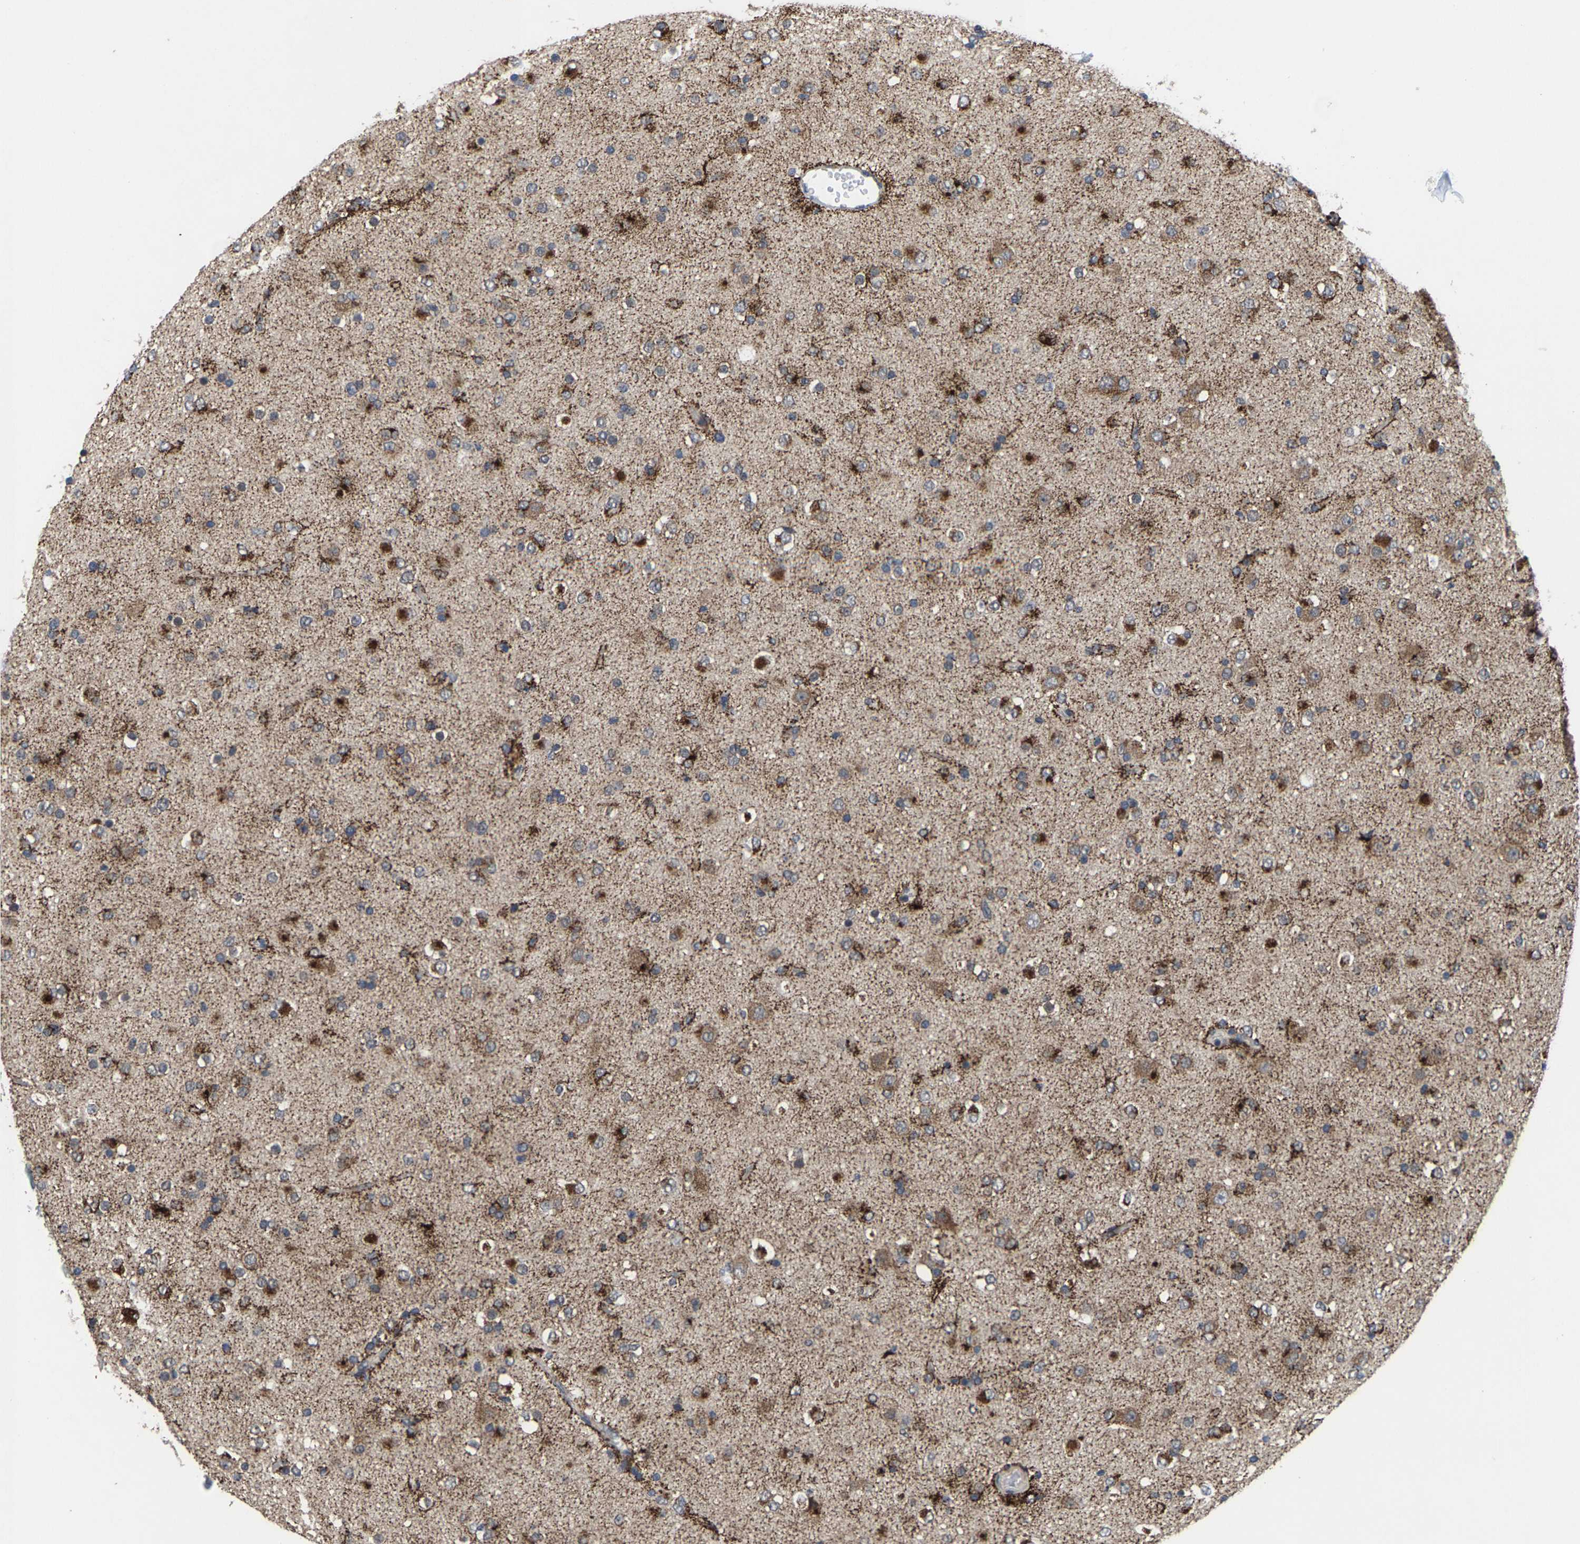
{"staining": {"intensity": "moderate", "quantity": "25%-75%", "location": "cytoplasmic/membranous"}, "tissue": "glioma", "cell_type": "Tumor cells", "image_type": "cancer", "snomed": [{"axis": "morphology", "description": "Glioma, malignant, Low grade"}, {"axis": "topography", "description": "Brain"}], "caption": "Immunohistochemical staining of human malignant glioma (low-grade) exhibits medium levels of moderate cytoplasmic/membranous protein positivity in approximately 25%-75% of tumor cells.", "gene": "TDRKH", "patient": {"sex": "male", "age": 65}}